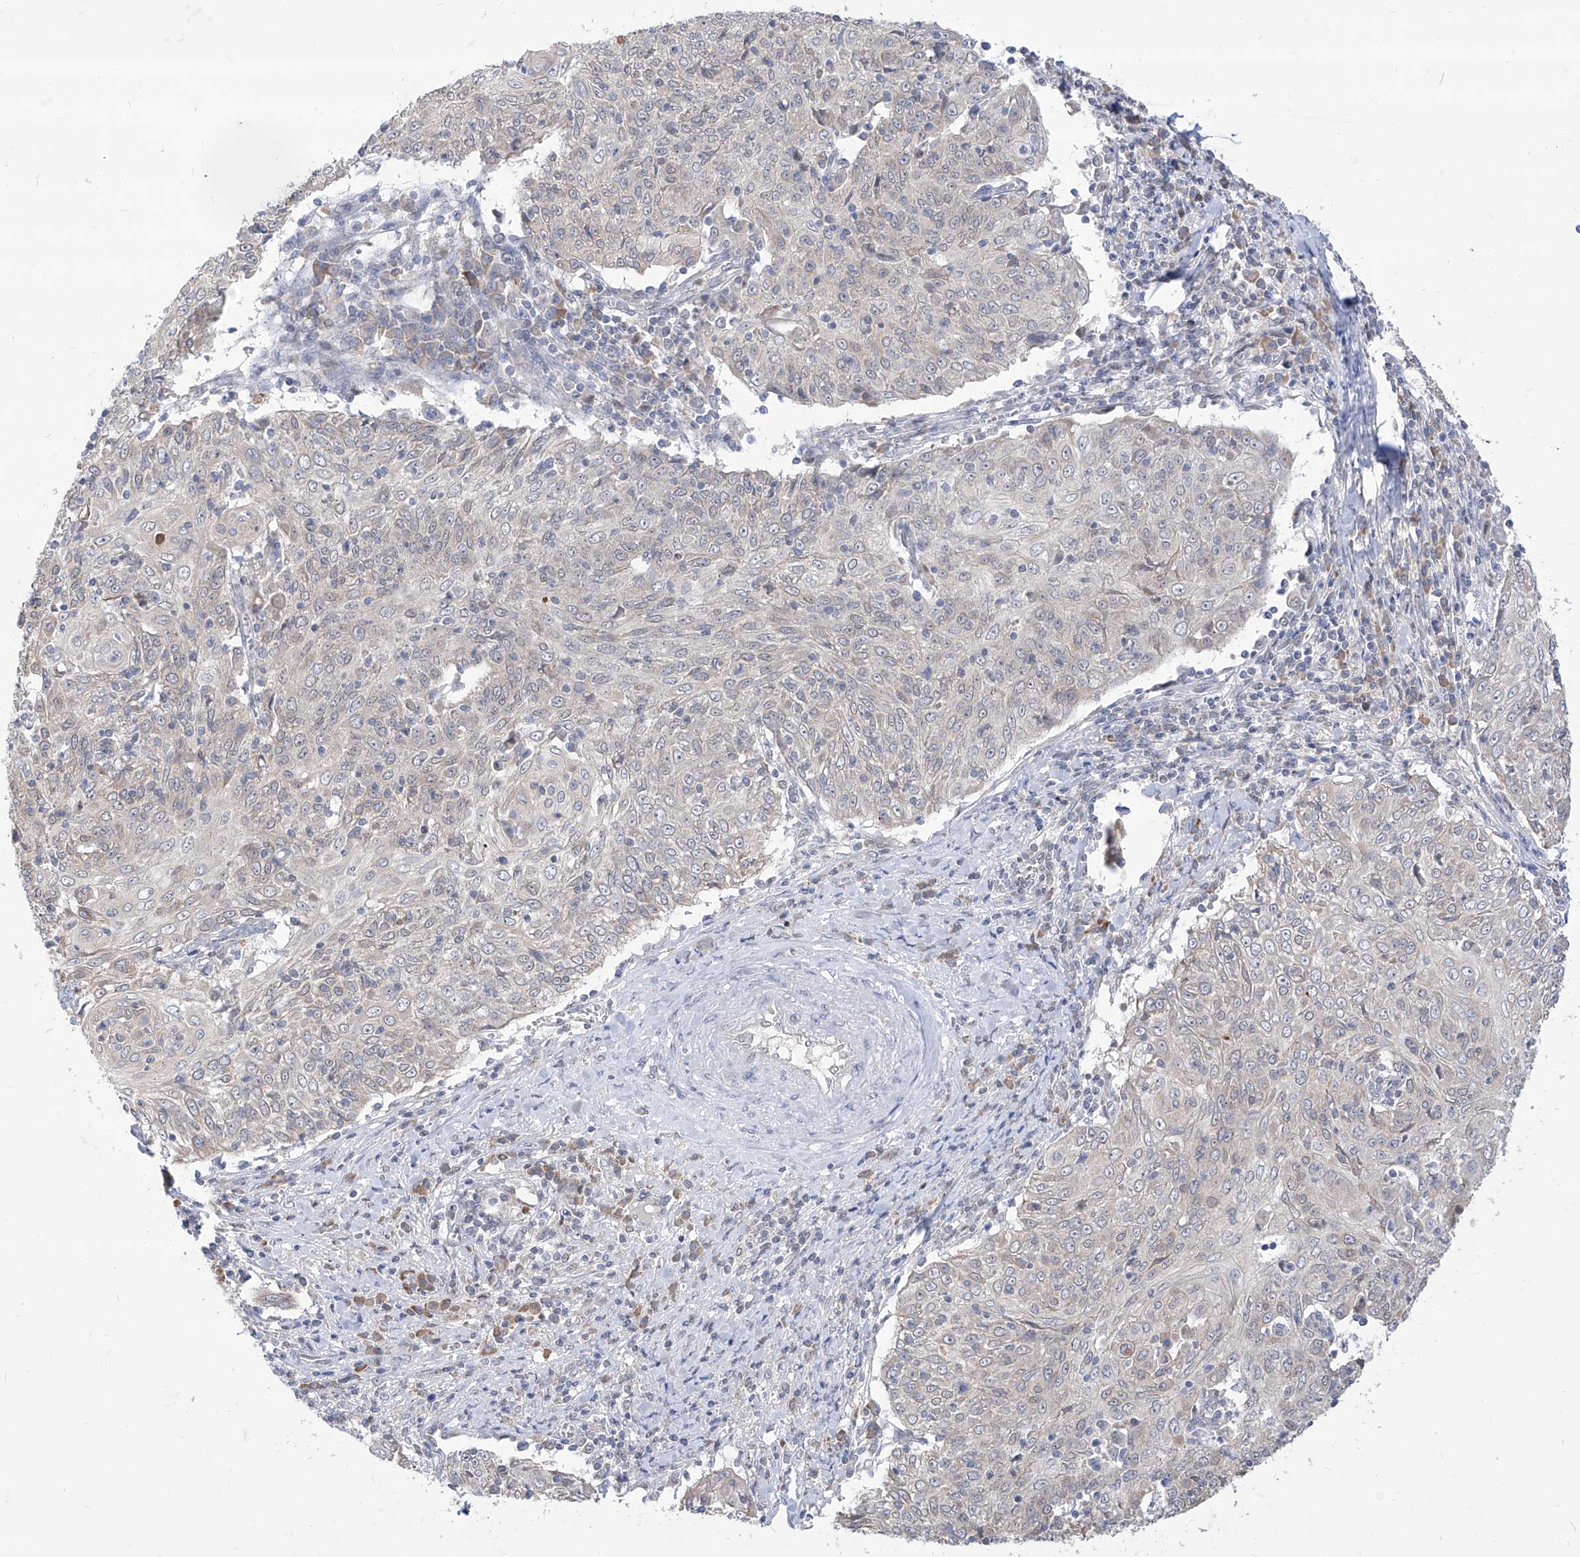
{"staining": {"intensity": "negative", "quantity": "none", "location": "none"}, "tissue": "cervical cancer", "cell_type": "Tumor cells", "image_type": "cancer", "snomed": [{"axis": "morphology", "description": "Squamous cell carcinoma, NOS"}, {"axis": "topography", "description": "Cervix"}], "caption": "Tumor cells show no significant positivity in cervical cancer (squamous cell carcinoma).", "gene": "BROX", "patient": {"sex": "female", "age": 48}}